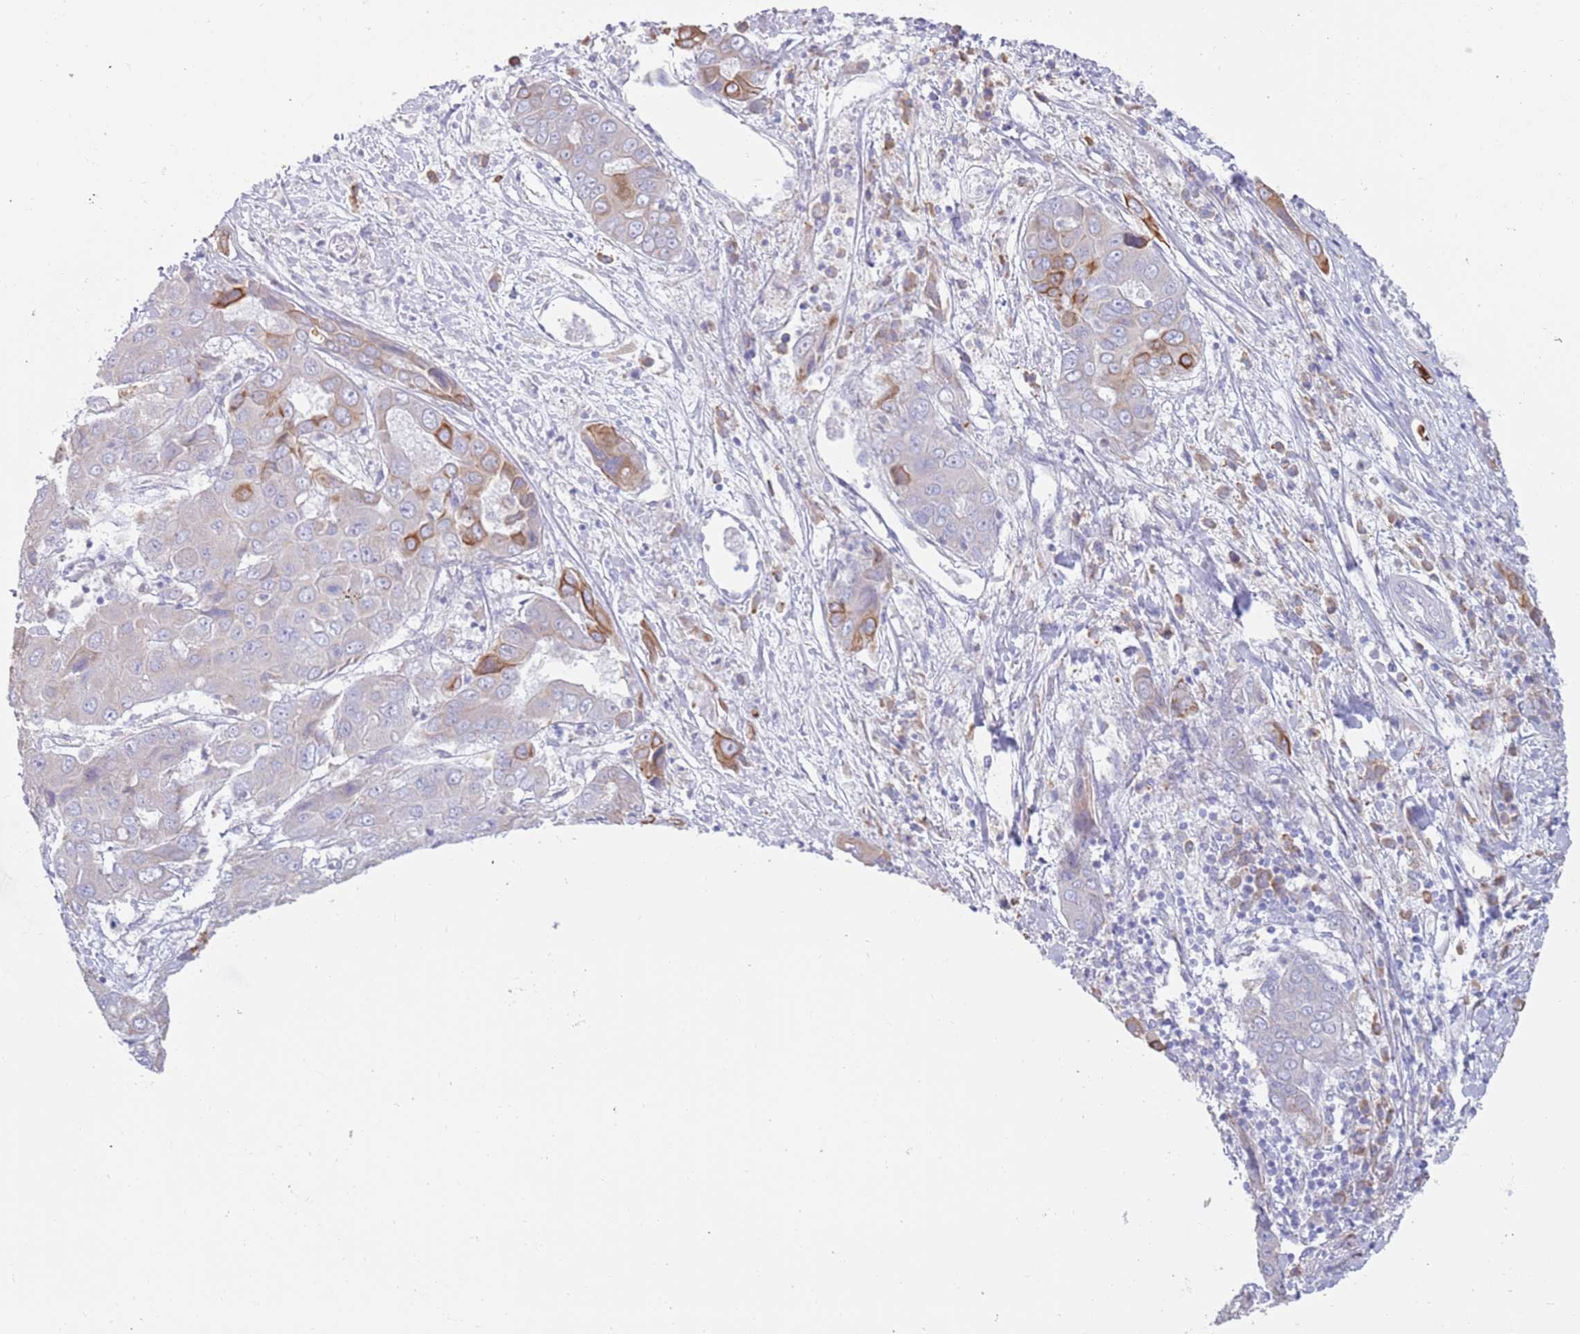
{"staining": {"intensity": "moderate", "quantity": "<25%", "location": "cytoplasmic/membranous"}, "tissue": "liver cancer", "cell_type": "Tumor cells", "image_type": "cancer", "snomed": [{"axis": "morphology", "description": "Cholangiocarcinoma"}, {"axis": "topography", "description": "Liver"}], "caption": "IHC image of human liver cancer stained for a protein (brown), which reveals low levels of moderate cytoplasmic/membranous positivity in approximately <25% of tumor cells.", "gene": "CCDC149", "patient": {"sex": "male", "age": 67}}